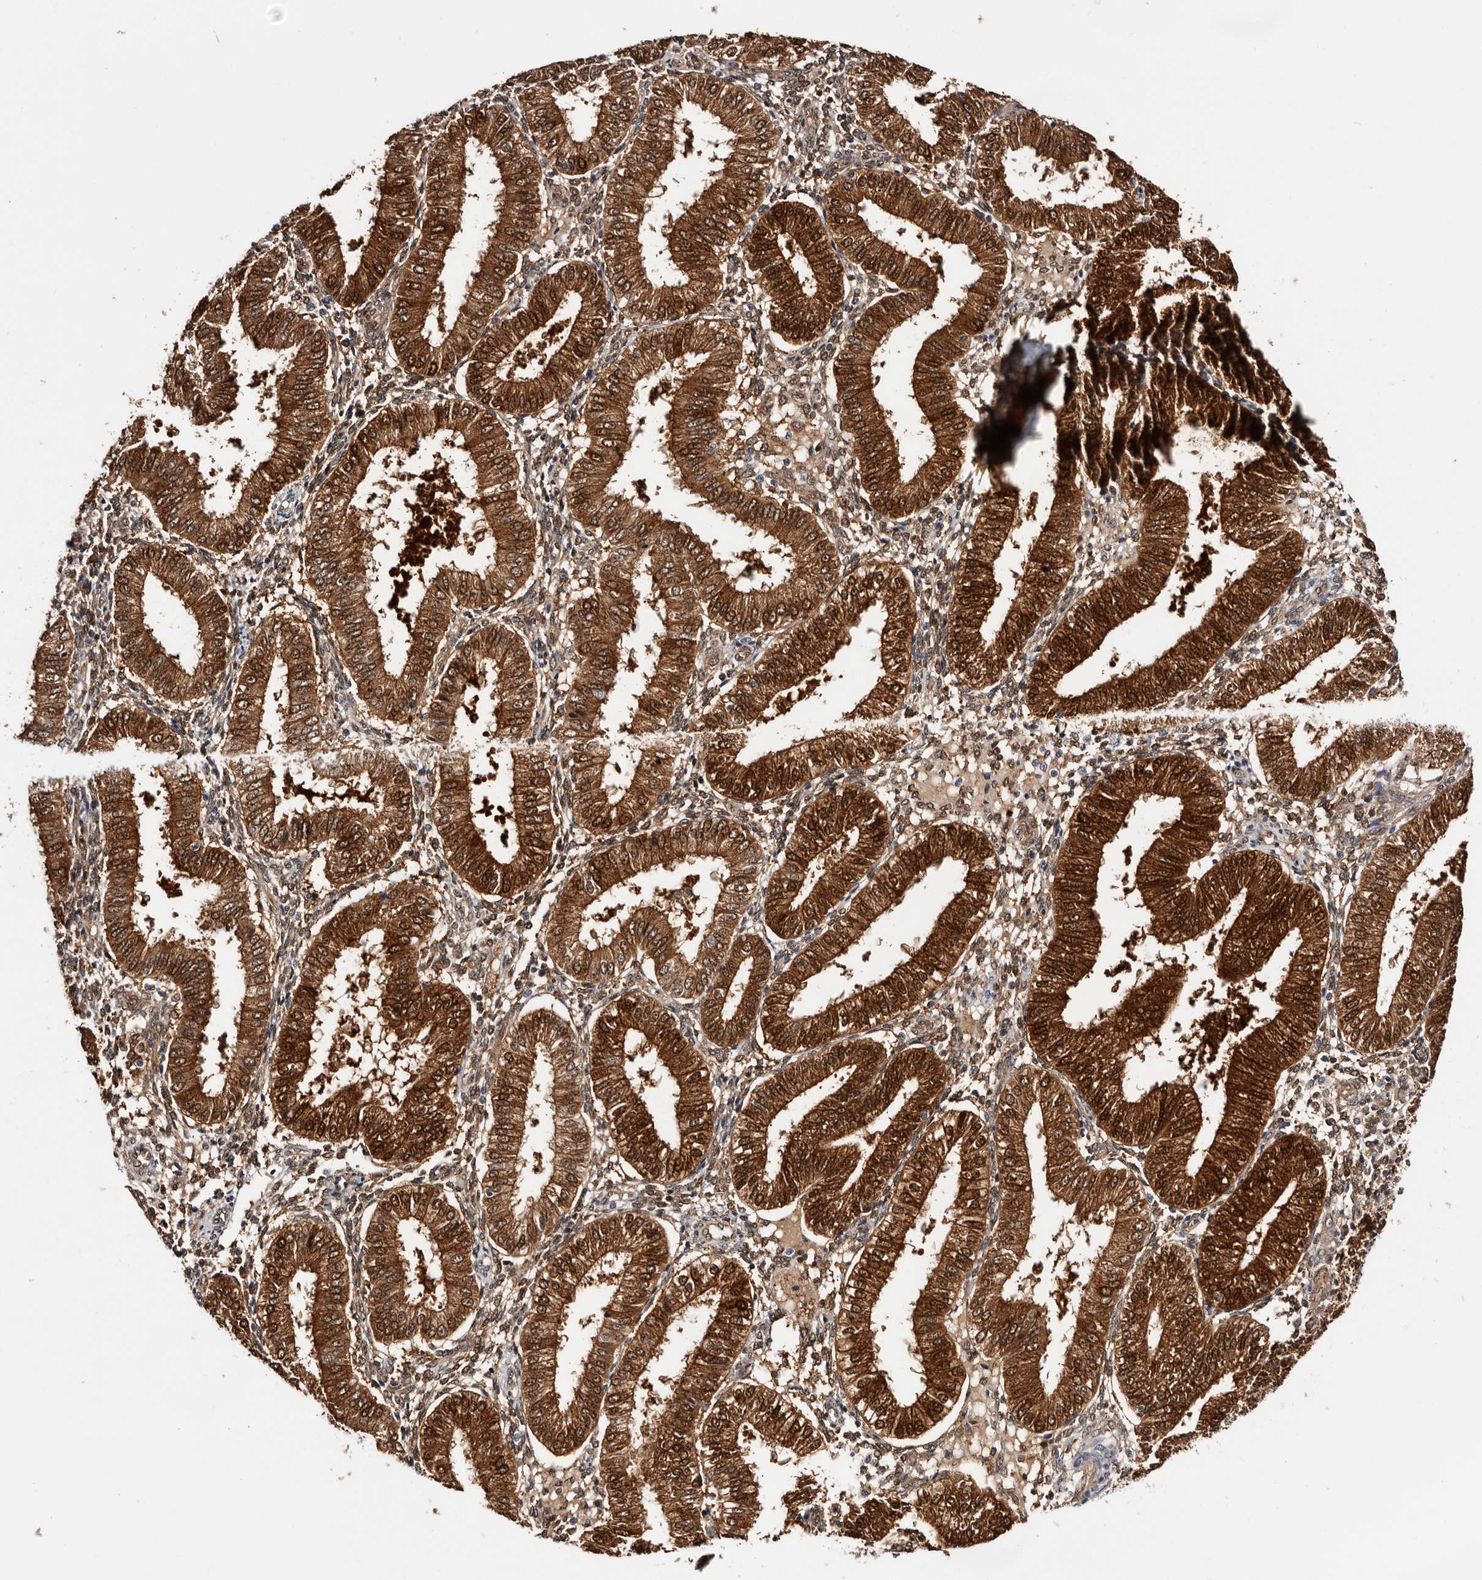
{"staining": {"intensity": "weak", "quantity": ">75%", "location": "cytoplasmic/membranous,nuclear"}, "tissue": "endometrium", "cell_type": "Cells in endometrial stroma", "image_type": "normal", "snomed": [{"axis": "morphology", "description": "Normal tissue, NOS"}, {"axis": "topography", "description": "Endometrium"}], "caption": "Weak cytoplasmic/membranous,nuclear positivity for a protein is identified in about >75% of cells in endometrial stroma of benign endometrium using immunohistochemistry.", "gene": "TP53I3", "patient": {"sex": "female", "age": 39}}